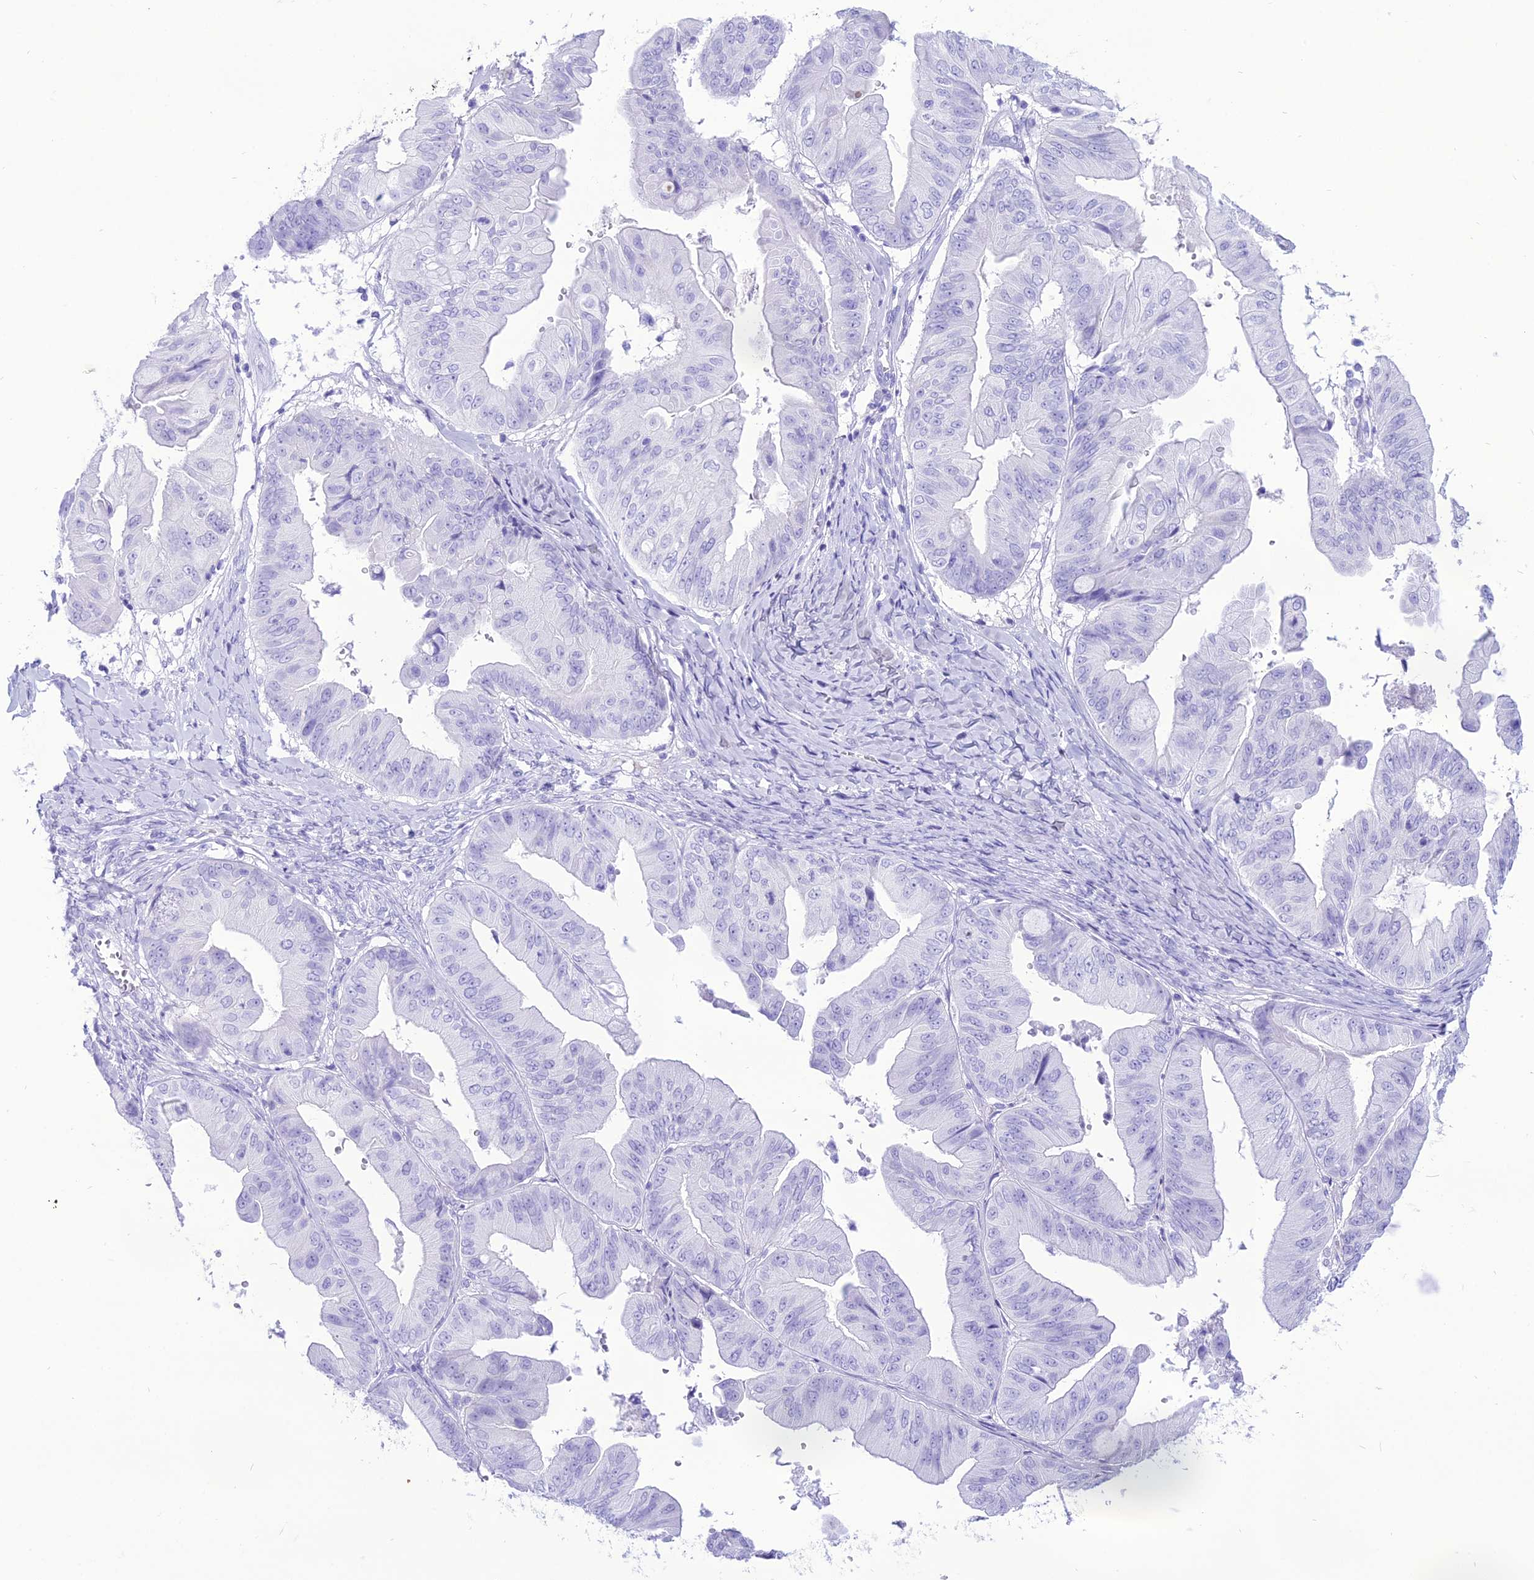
{"staining": {"intensity": "negative", "quantity": "none", "location": "none"}, "tissue": "ovarian cancer", "cell_type": "Tumor cells", "image_type": "cancer", "snomed": [{"axis": "morphology", "description": "Cystadenocarcinoma, mucinous, NOS"}, {"axis": "topography", "description": "Ovary"}], "caption": "Tumor cells are negative for protein expression in human ovarian cancer (mucinous cystadenocarcinoma).", "gene": "PNMA5", "patient": {"sex": "female", "age": 61}}